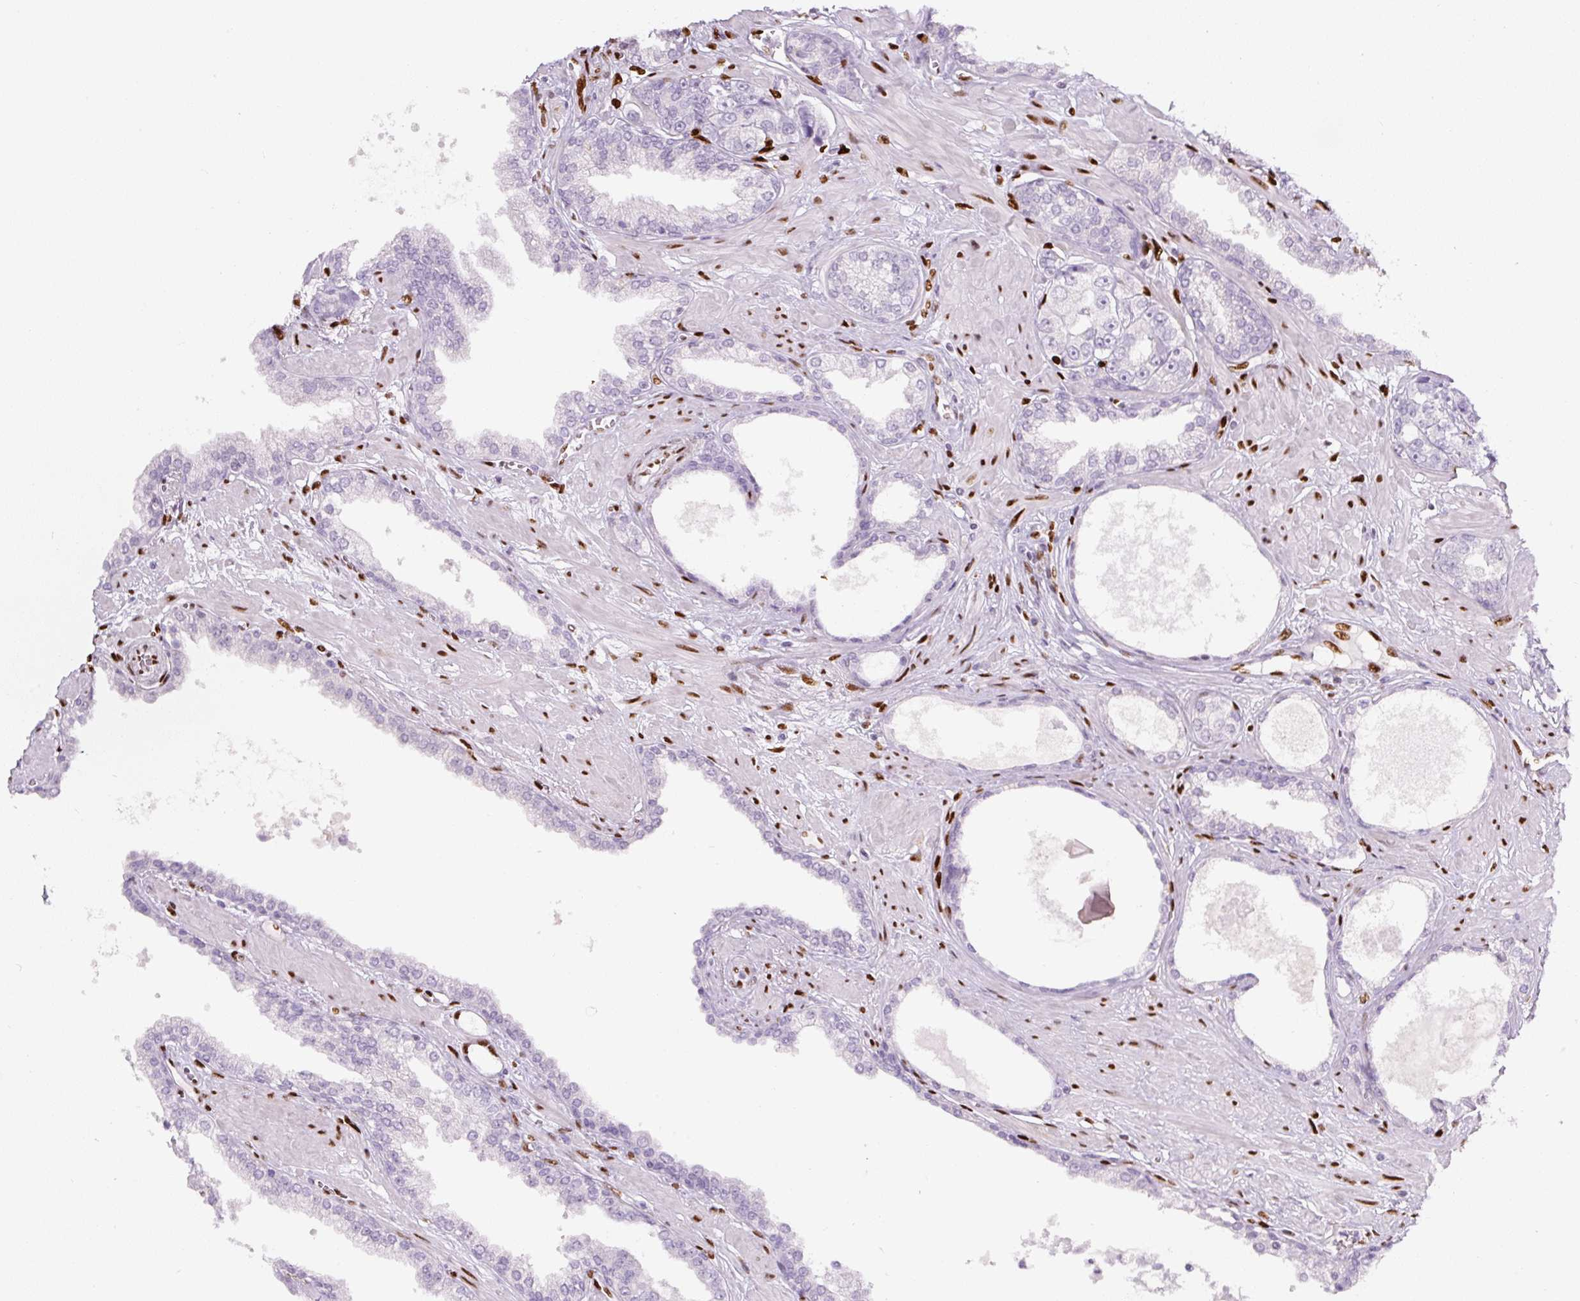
{"staining": {"intensity": "negative", "quantity": "none", "location": "none"}, "tissue": "prostate cancer", "cell_type": "Tumor cells", "image_type": "cancer", "snomed": [{"axis": "morphology", "description": "Adenocarcinoma, High grade"}, {"axis": "topography", "description": "Prostate"}], "caption": "Protein analysis of prostate adenocarcinoma (high-grade) shows no significant expression in tumor cells. (Brightfield microscopy of DAB immunohistochemistry (IHC) at high magnification).", "gene": "ZEB1", "patient": {"sex": "male", "age": 71}}